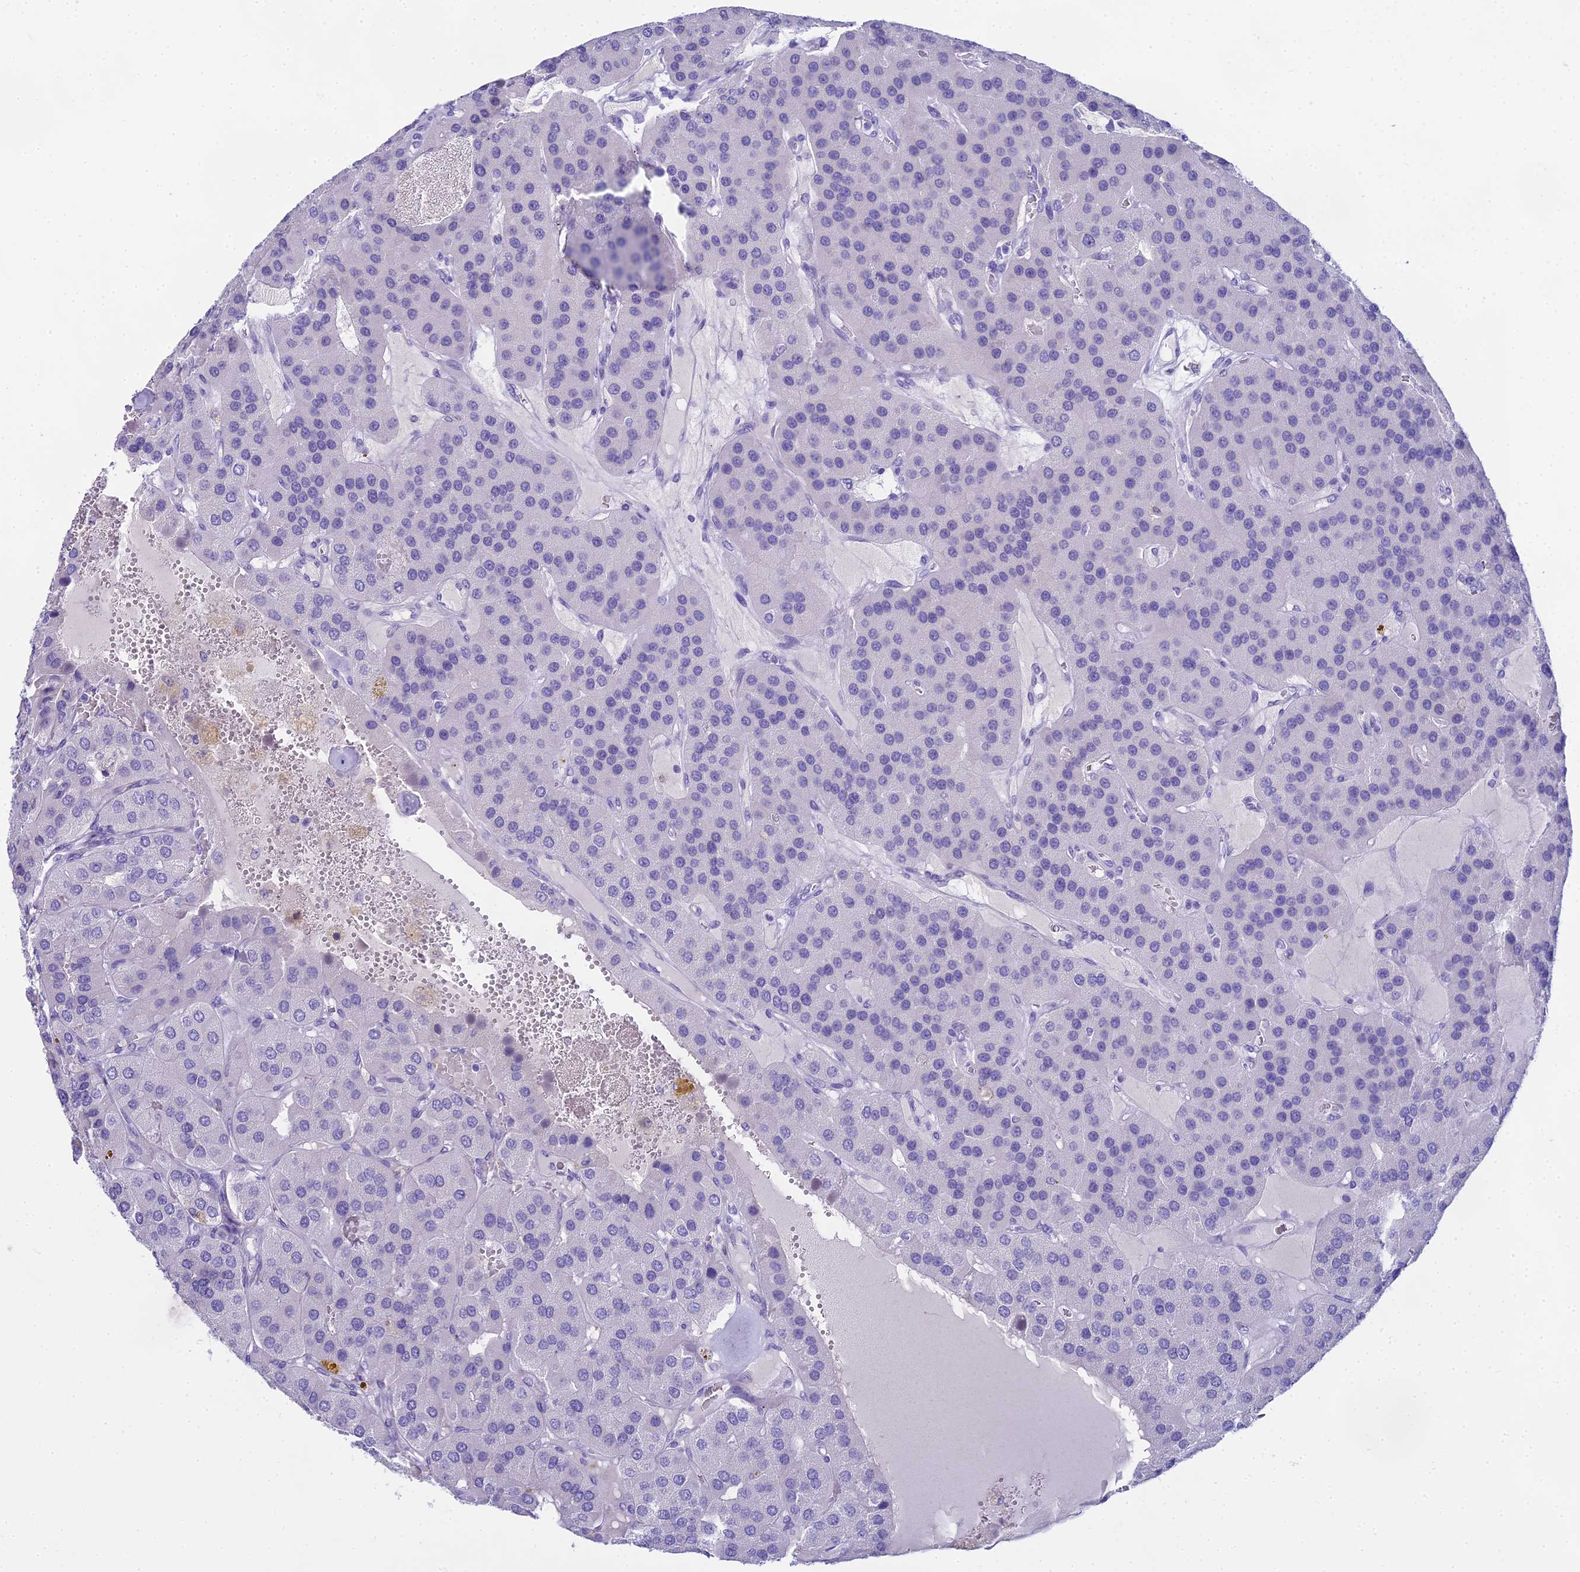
{"staining": {"intensity": "negative", "quantity": "none", "location": "none"}, "tissue": "parathyroid gland", "cell_type": "Glandular cells", "image_type": "normal", "snomed": [{"axis": "morphology", "description": "Normal tissue, NOS"}, {"axis": "morphology", "description": "Adenoma, NOS"}, {"axis": "topography", "description": "Parathyroid gland"}], "caption": "Micrograph shows no significant protein staining in glandular cells of unremarkable parathyroid gland.", "gene": "UNC80", "patient": {"sex": "female", "age": 86}}